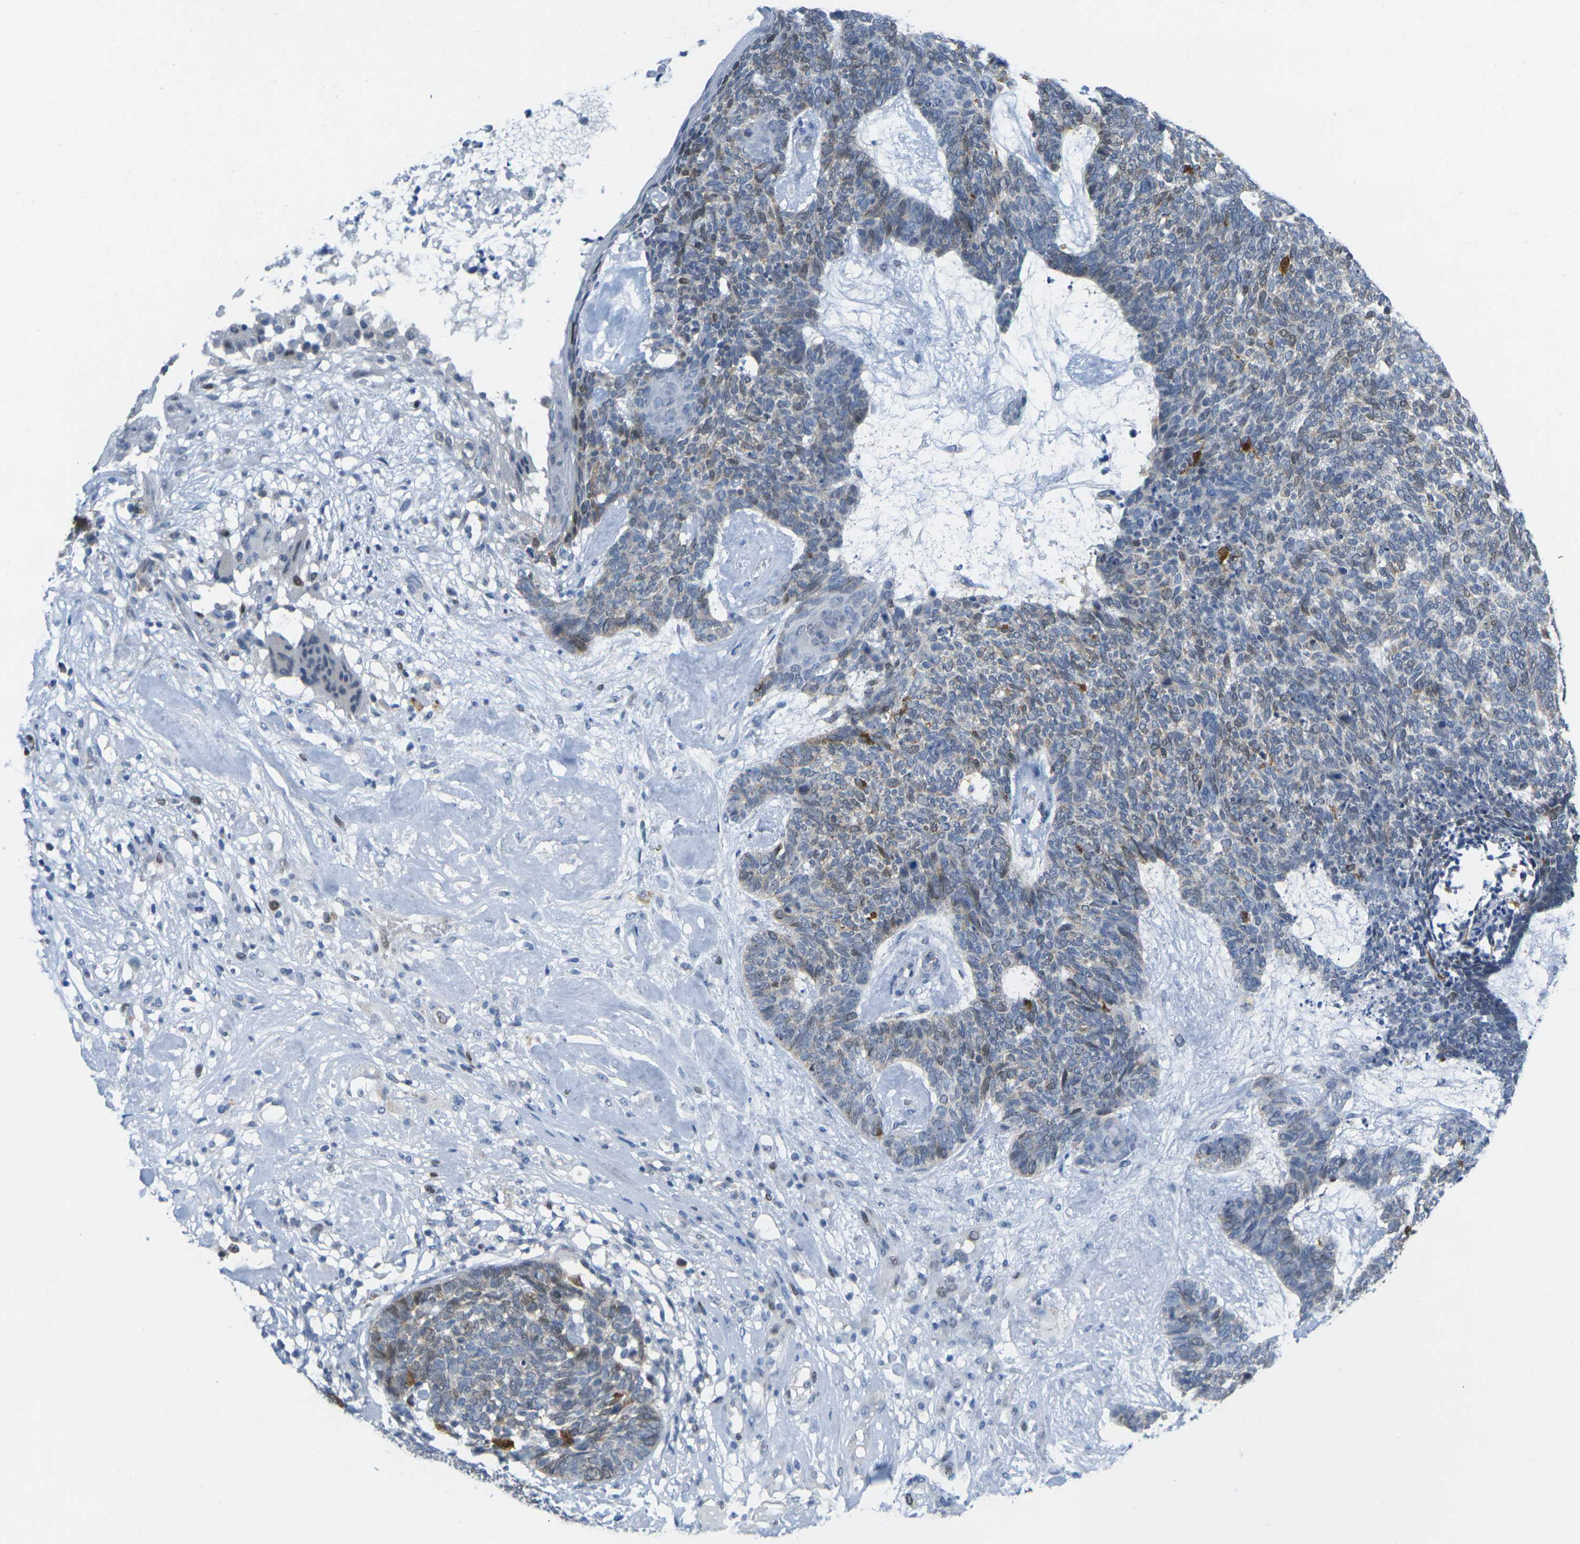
{"staining": {"intensity": "moderate", "quantity": "<25%", "location": "nuclear"}, "tissue": "skin cancer", "cell_type": "Tumor cells", "image_type": "cancer", "snomed": [{"axis": "morphology", "description": "Basal cell carcinoma"}, {"axis": "topography", "description": "Skin"}], "caption": "Skin cancer (basal cell carcinoma) stained with a protein marker reveals moderate staining in tumor cells.", "gene": "CDK2", "patient": {"sex": "female", "age": 84}}